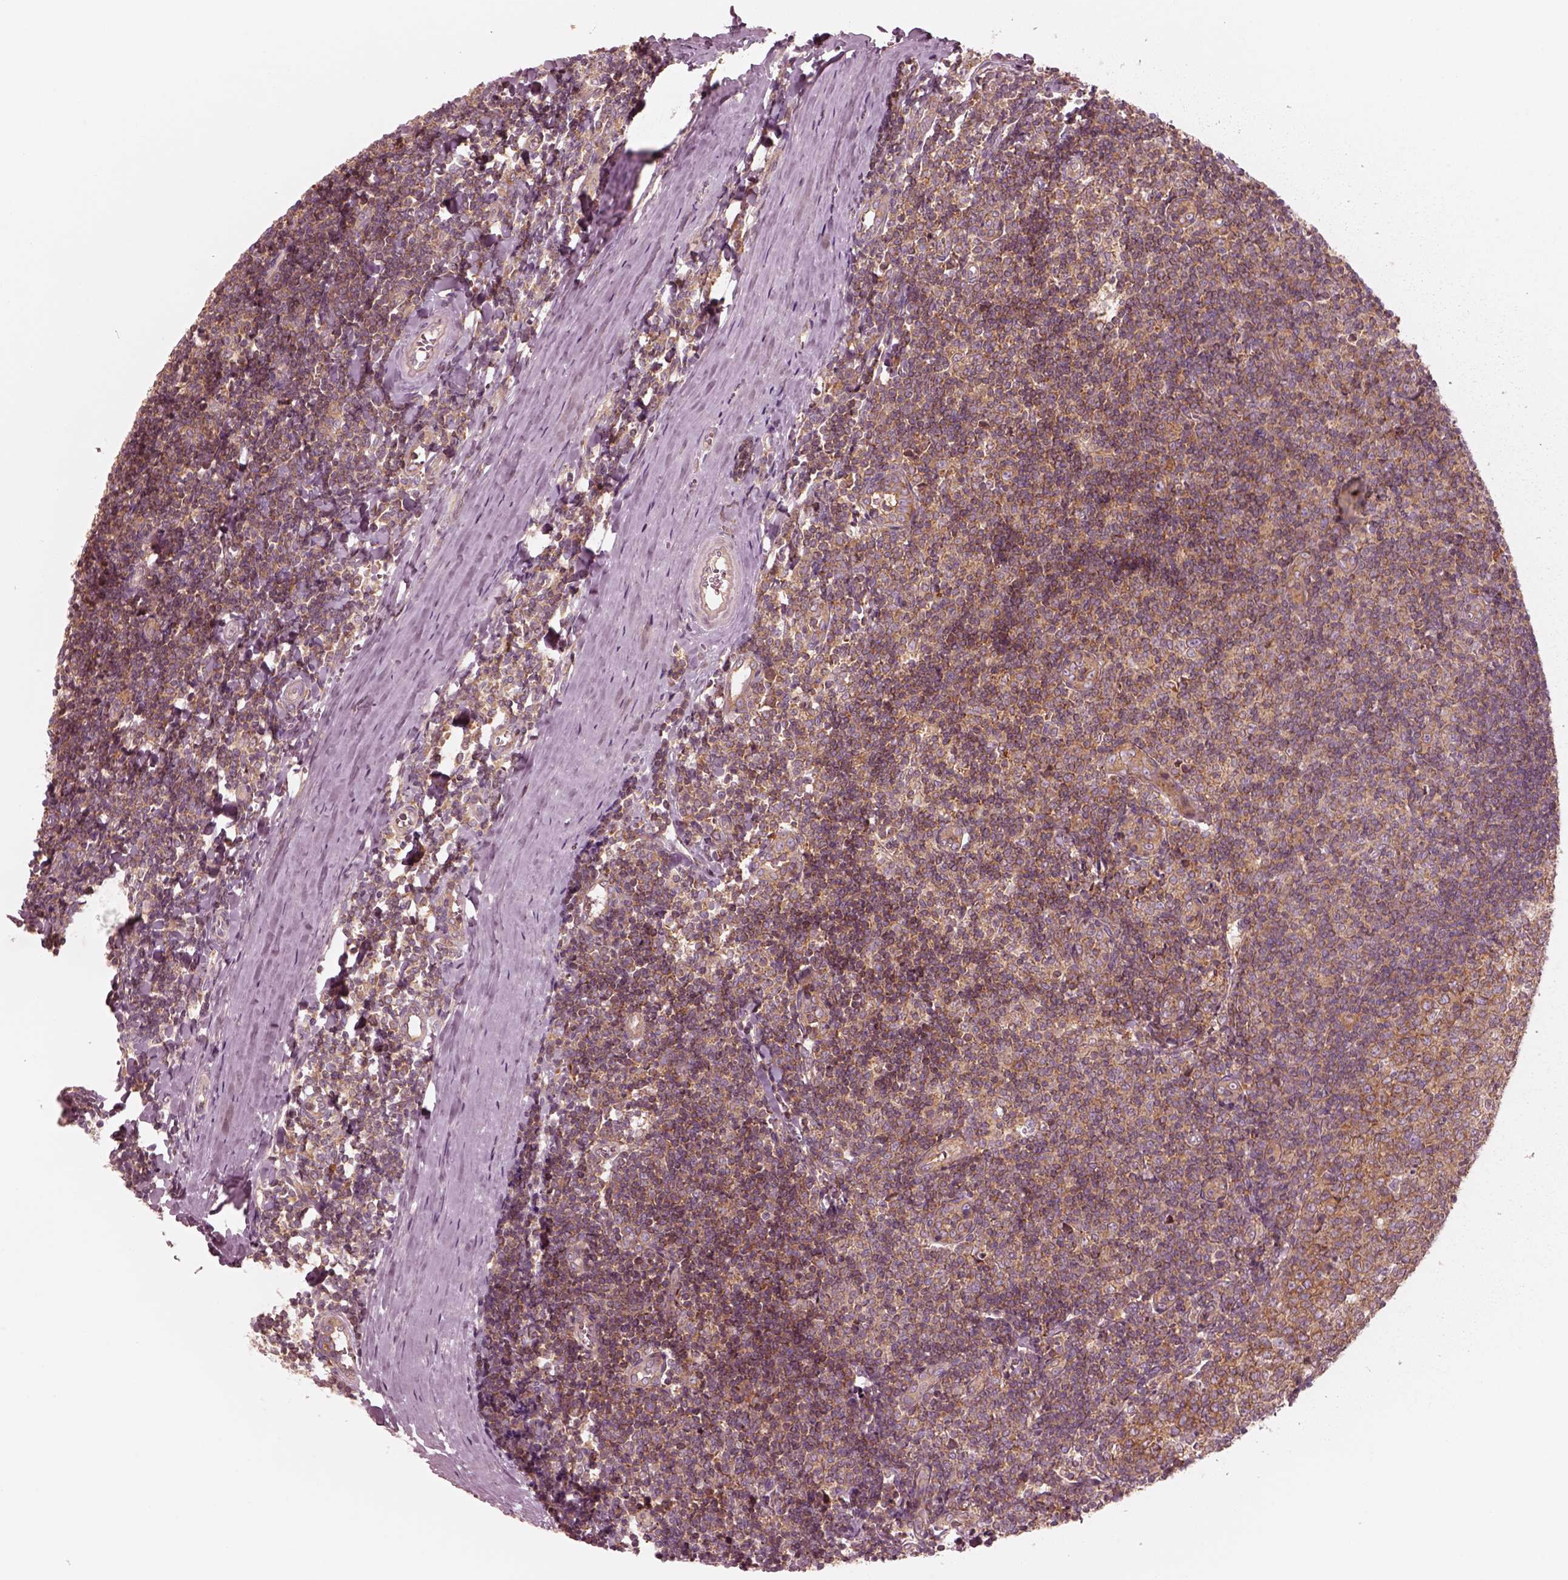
{"staining": {"intensity": "strong", "quantity": ">75%", "location": "cytoplasmic/membranous"}, "tissue": "tonsil", "cell_type": "Germinal center cells", "image_type": "normal", "snomed": [{"axis": "morphology", "description": "Normal tissue, NOS"}, {"axis": "topography", "description": "Tonsil"}], "caption": "There is high levels of strong cytoplasmic/membranous expression in germinal center cells of benign tonsil, as demonstrated by immunohistochemical staining (brown color).", "gene": "CNOT2", "patient": {"sex": "female", "age": 12}}